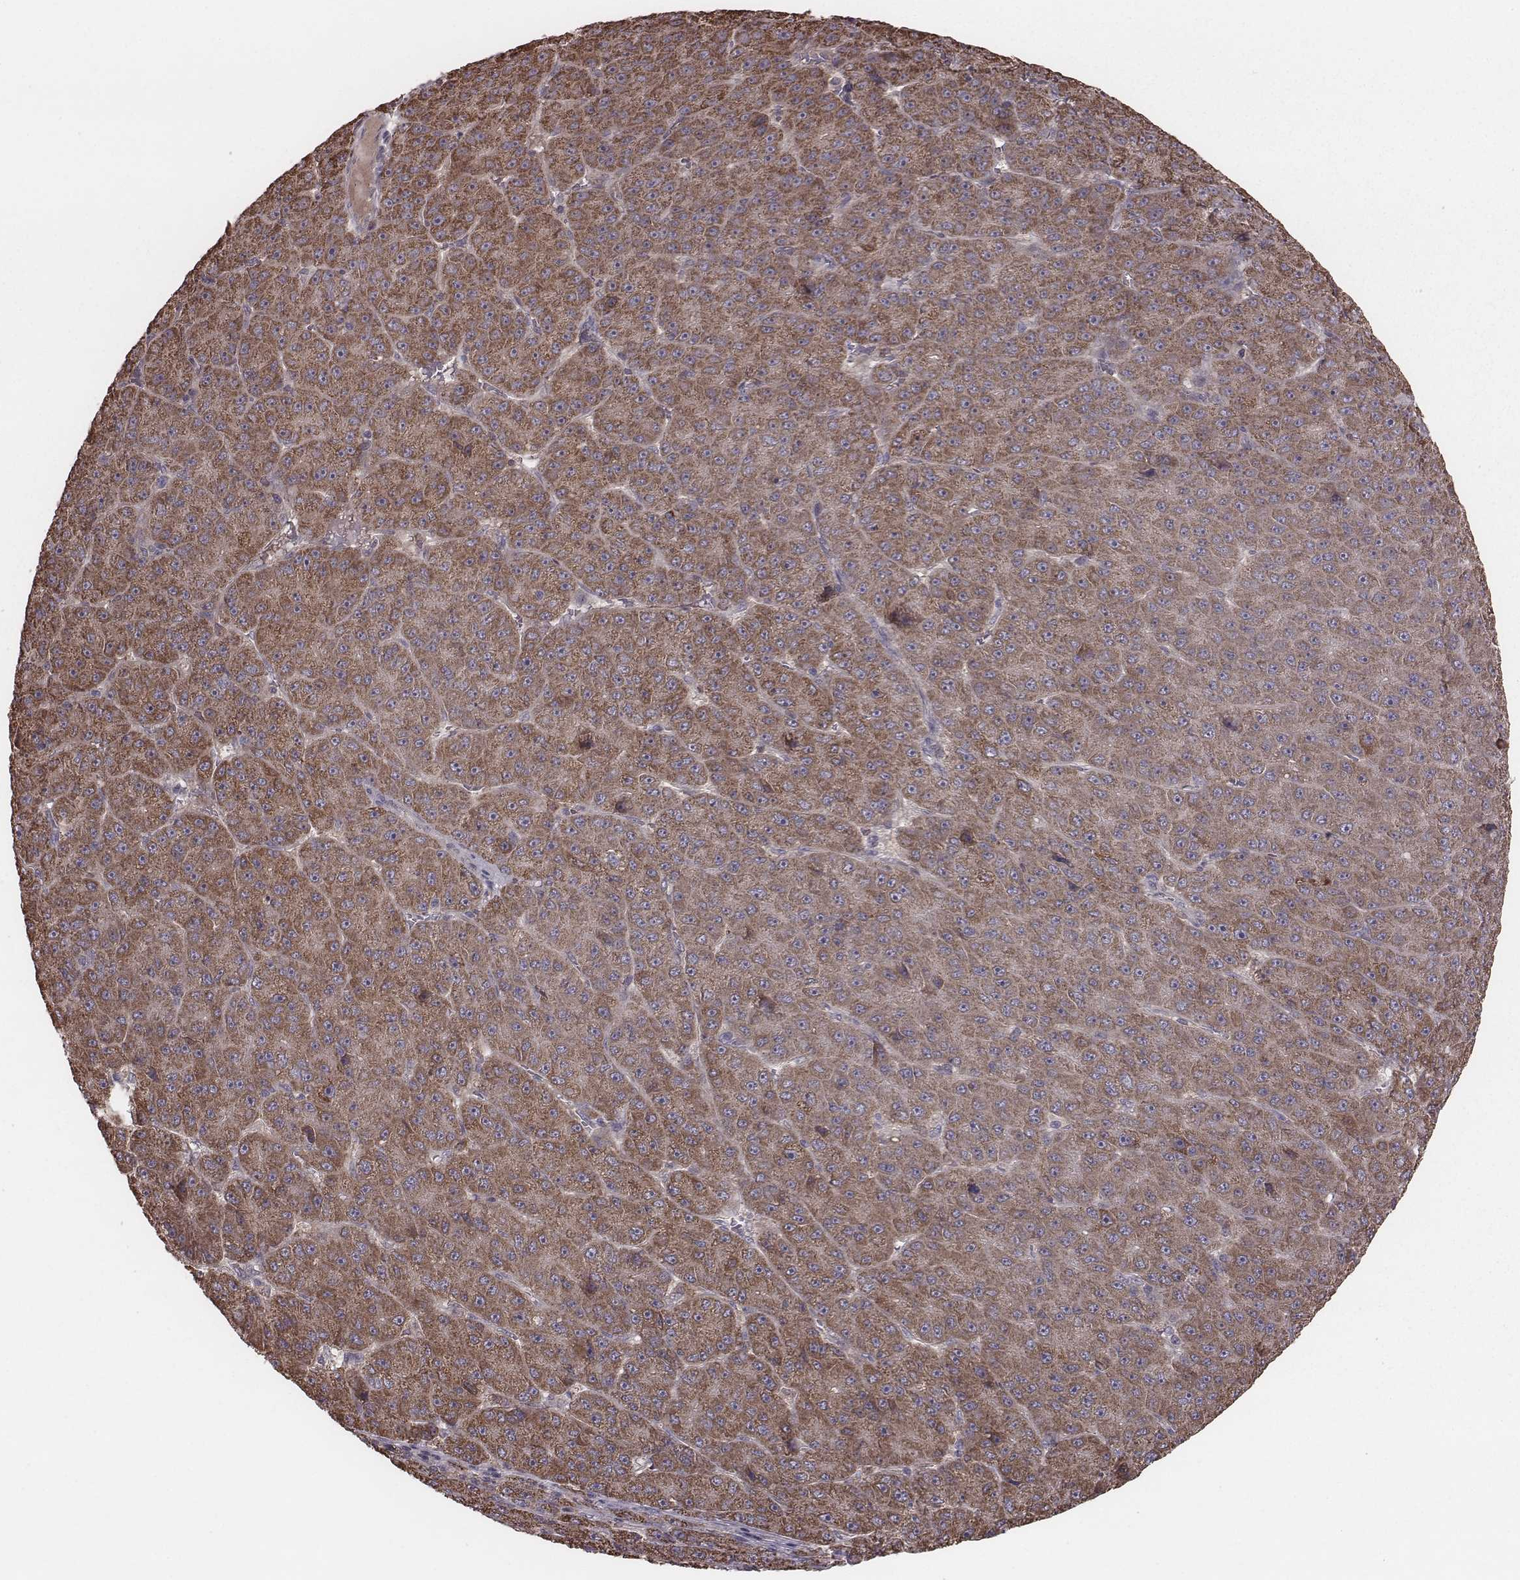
{"staining": {"intensity": "strong", "quantity": ">75%", "location": "cytoplasmic/membranous"}, "tissue": "liver cancer", "cell_type": "Tumor cells", "image_type": "cancer", "snomed": [{"axis": "morphology", "description": "Carcinoma, Hepatocellular, NOS"}, {"axis": "topography", "description": "Liver"}], "caption": "A brown stain highlights strong cytoplasmic/membranous expression of a protein in liver cancer tumor cells. Nuclei are stained in blue.", "gene": "PDCD2L", "patient": {"sex": "male", "age": 67}}